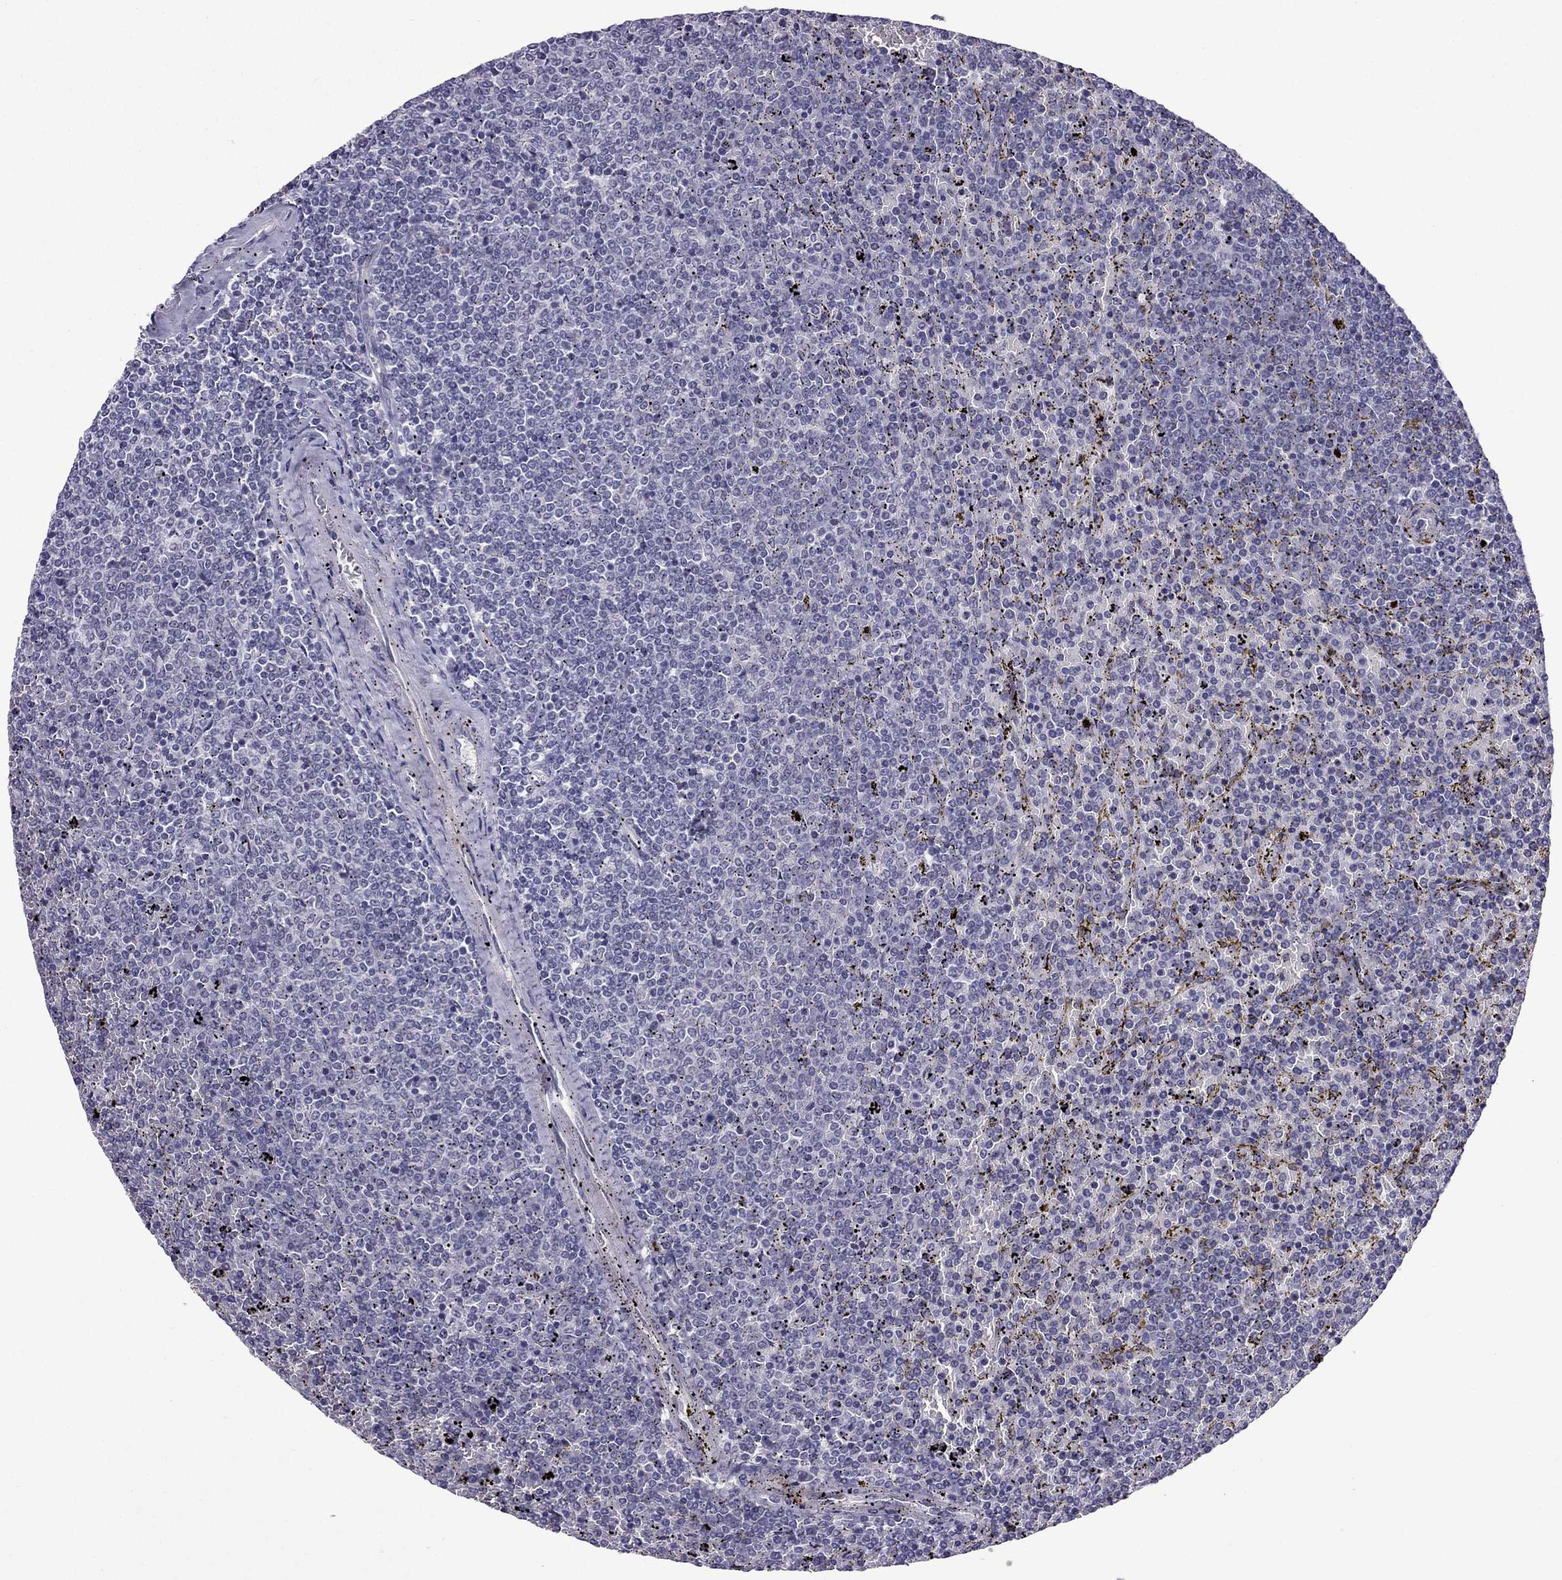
{"staining": {"intensity": "negative", "quantity": "none", "location": "none"}, "tissue": "lymphoma", "cell_type": "Tumor cells", "image_type": "cancer", "snomed": [{"axis": "morphology", "description": "Malignant lymphoma, non-Hodgkin's type, Low grade"}, {"axis": "topography", "description": "Spleen"}], "caption": "This is an immunohistochemistry (IHC) photomicrograph of human lymphoma. There is no positivity in tumor cells.", "gene": "MYBPH", "patient": {"sex": "female", "age": 77}}